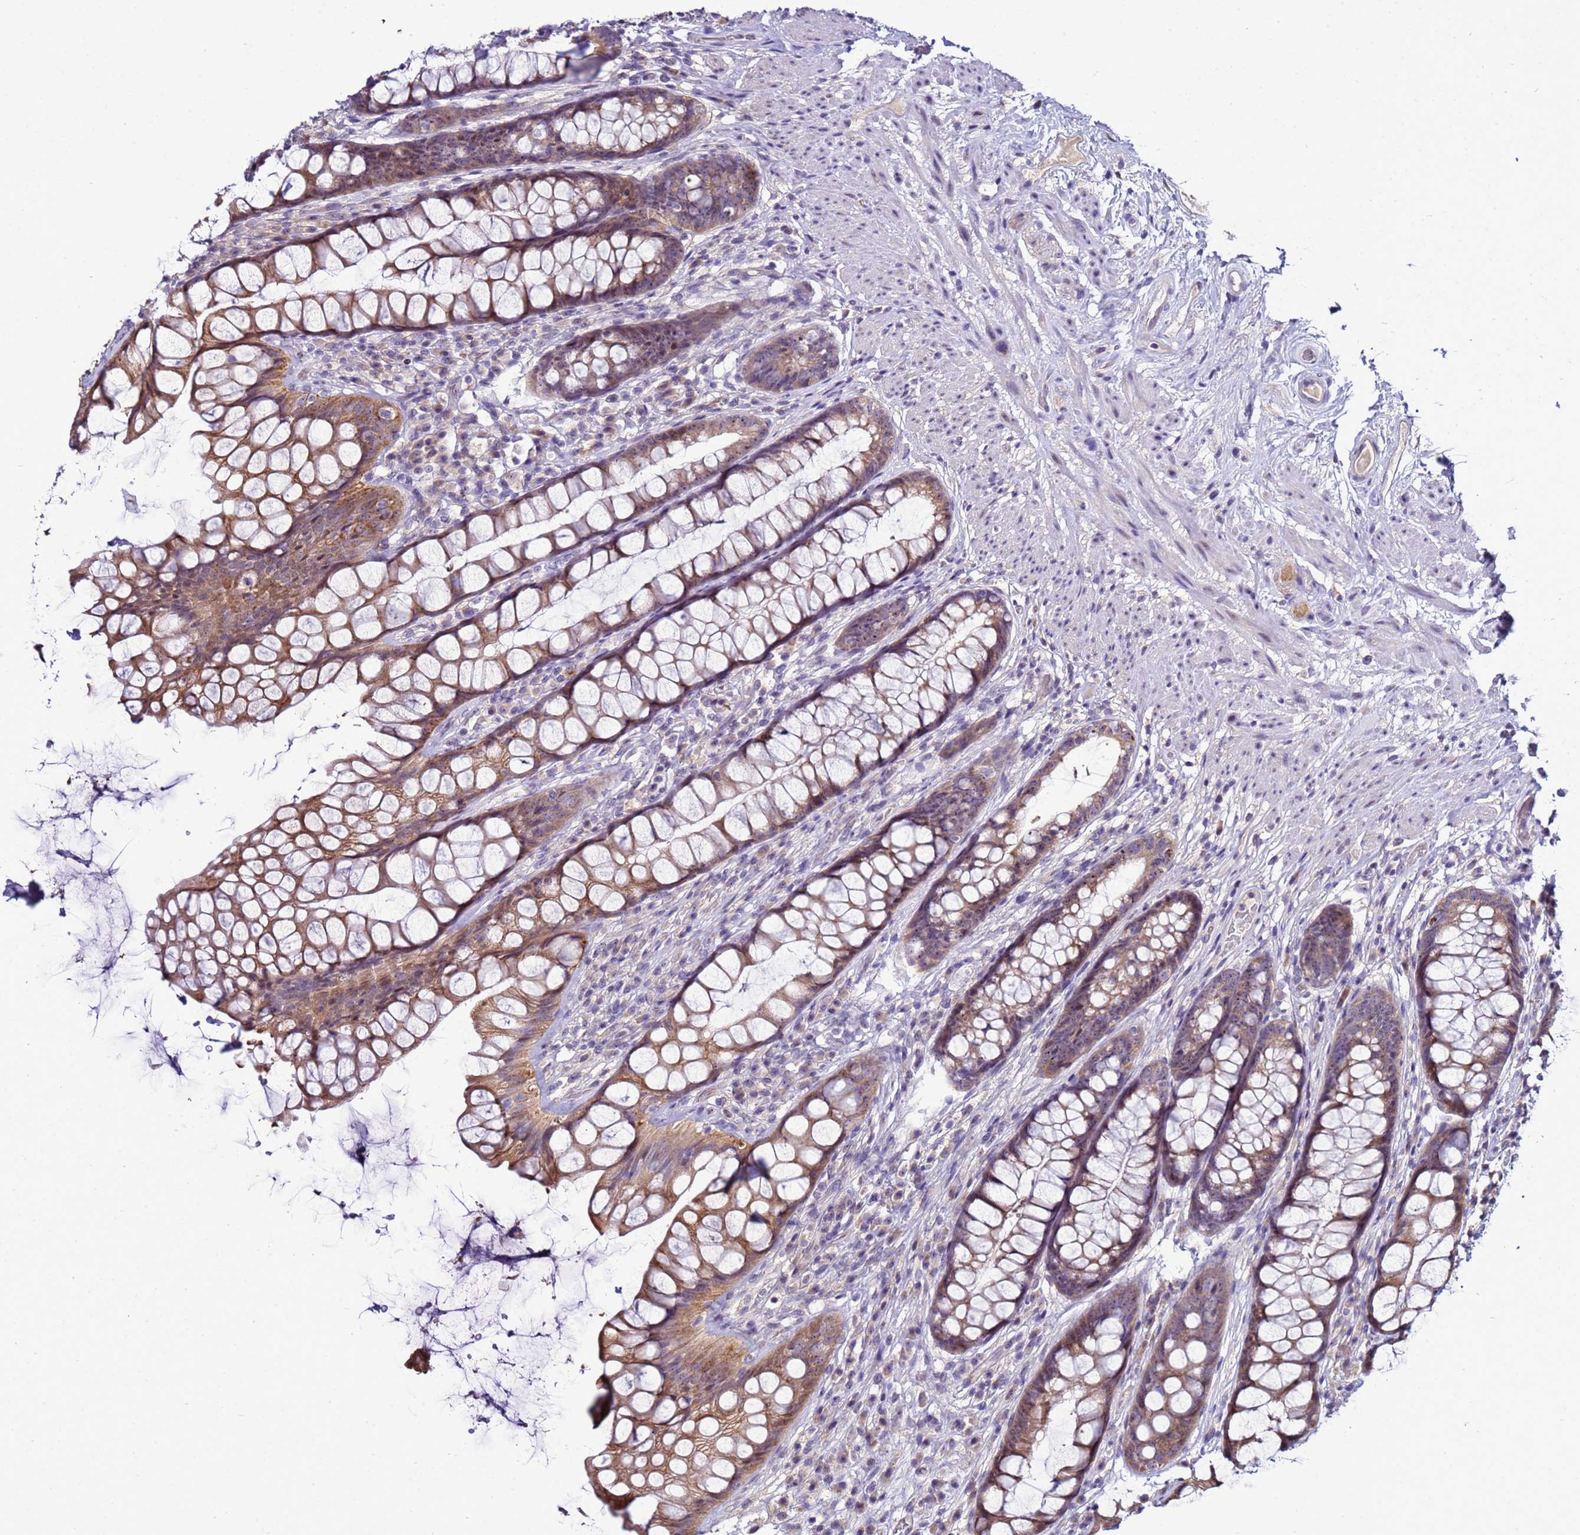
{"staining": {"intensity": "moderate", "quantity": ">75%", "location": "cytoplasmic/membranous,nuclear"}, "tissue": "rectum", "cell_type": "Glandular cells", "image_type": "normal", "snomed": [{"axis": "morphology", "description": "Normal tissue, NOS"}, {"axis": "topography", "description": "Rectum"}], "caption": "Immunohistochemical staining of normal human rectum displays >75% levels of moderate cytoplasmic/membranous,nuclear protein positivity in approximately >75% of glandular cells.", "gene": "NOL8", "patient": {"sex": "male", "age": 74}}